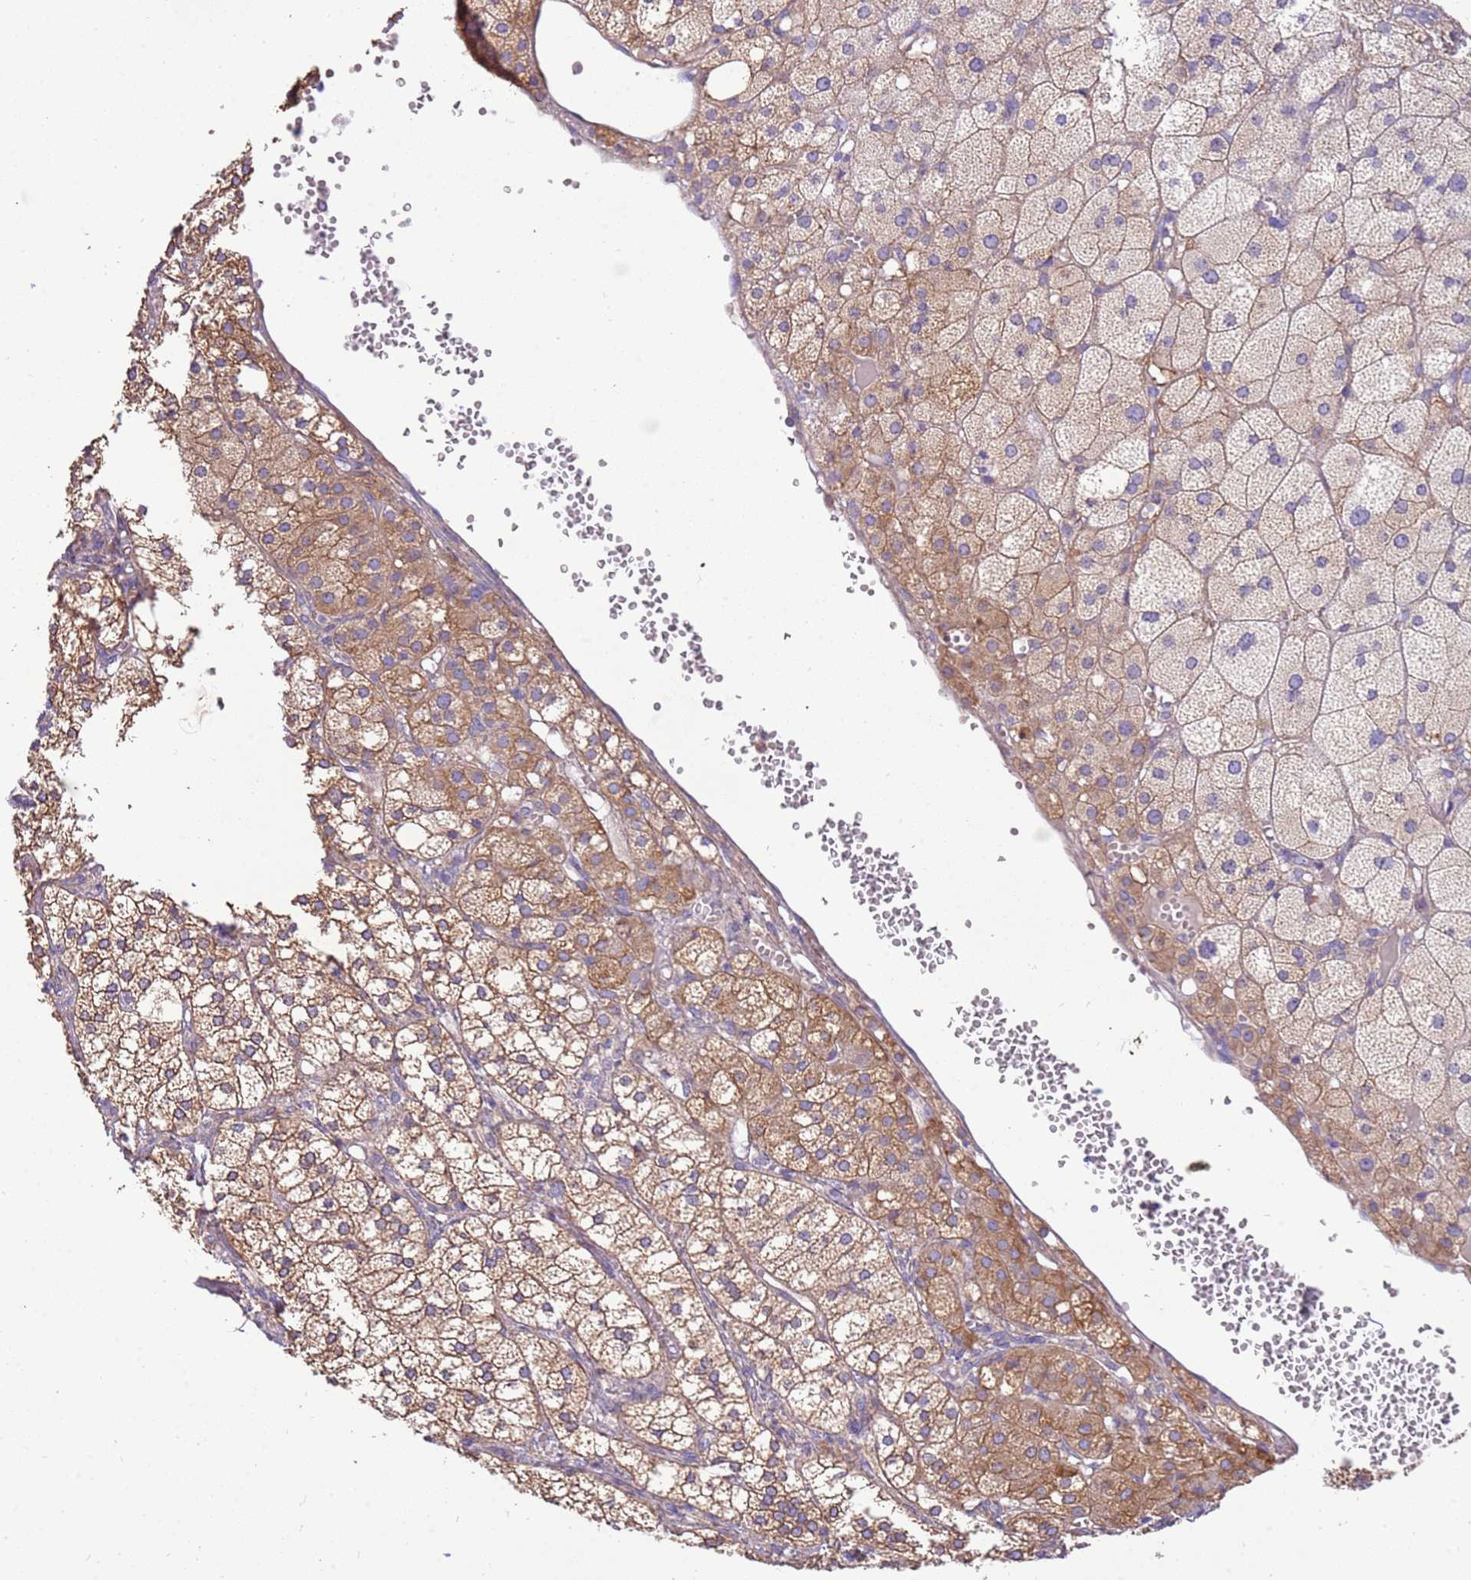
{"staining": {"intensity": "moderate", "quantity": ">75%", "location": "cytoplasmic/membranous"}, "tissue": "adrenal gland", "cell_type": "Glandular cells", "image_type": "normal", "snomed": [{"axis": "morphology", "description": "Normal tissue, NOS"}, {"axis": "topography", "description": "Adrenal gland"}], "caption": "This histopathology image shows benign adrenal gland stained with immunohistochemistry to label a protein in brown. The cytoplasmic/membranous of glandular cells show moderate positivity for the protein. Nuclei are counter-stained blue.", "gene": "NAALADL1", "patient": {"sex": "female", "age": 61}}